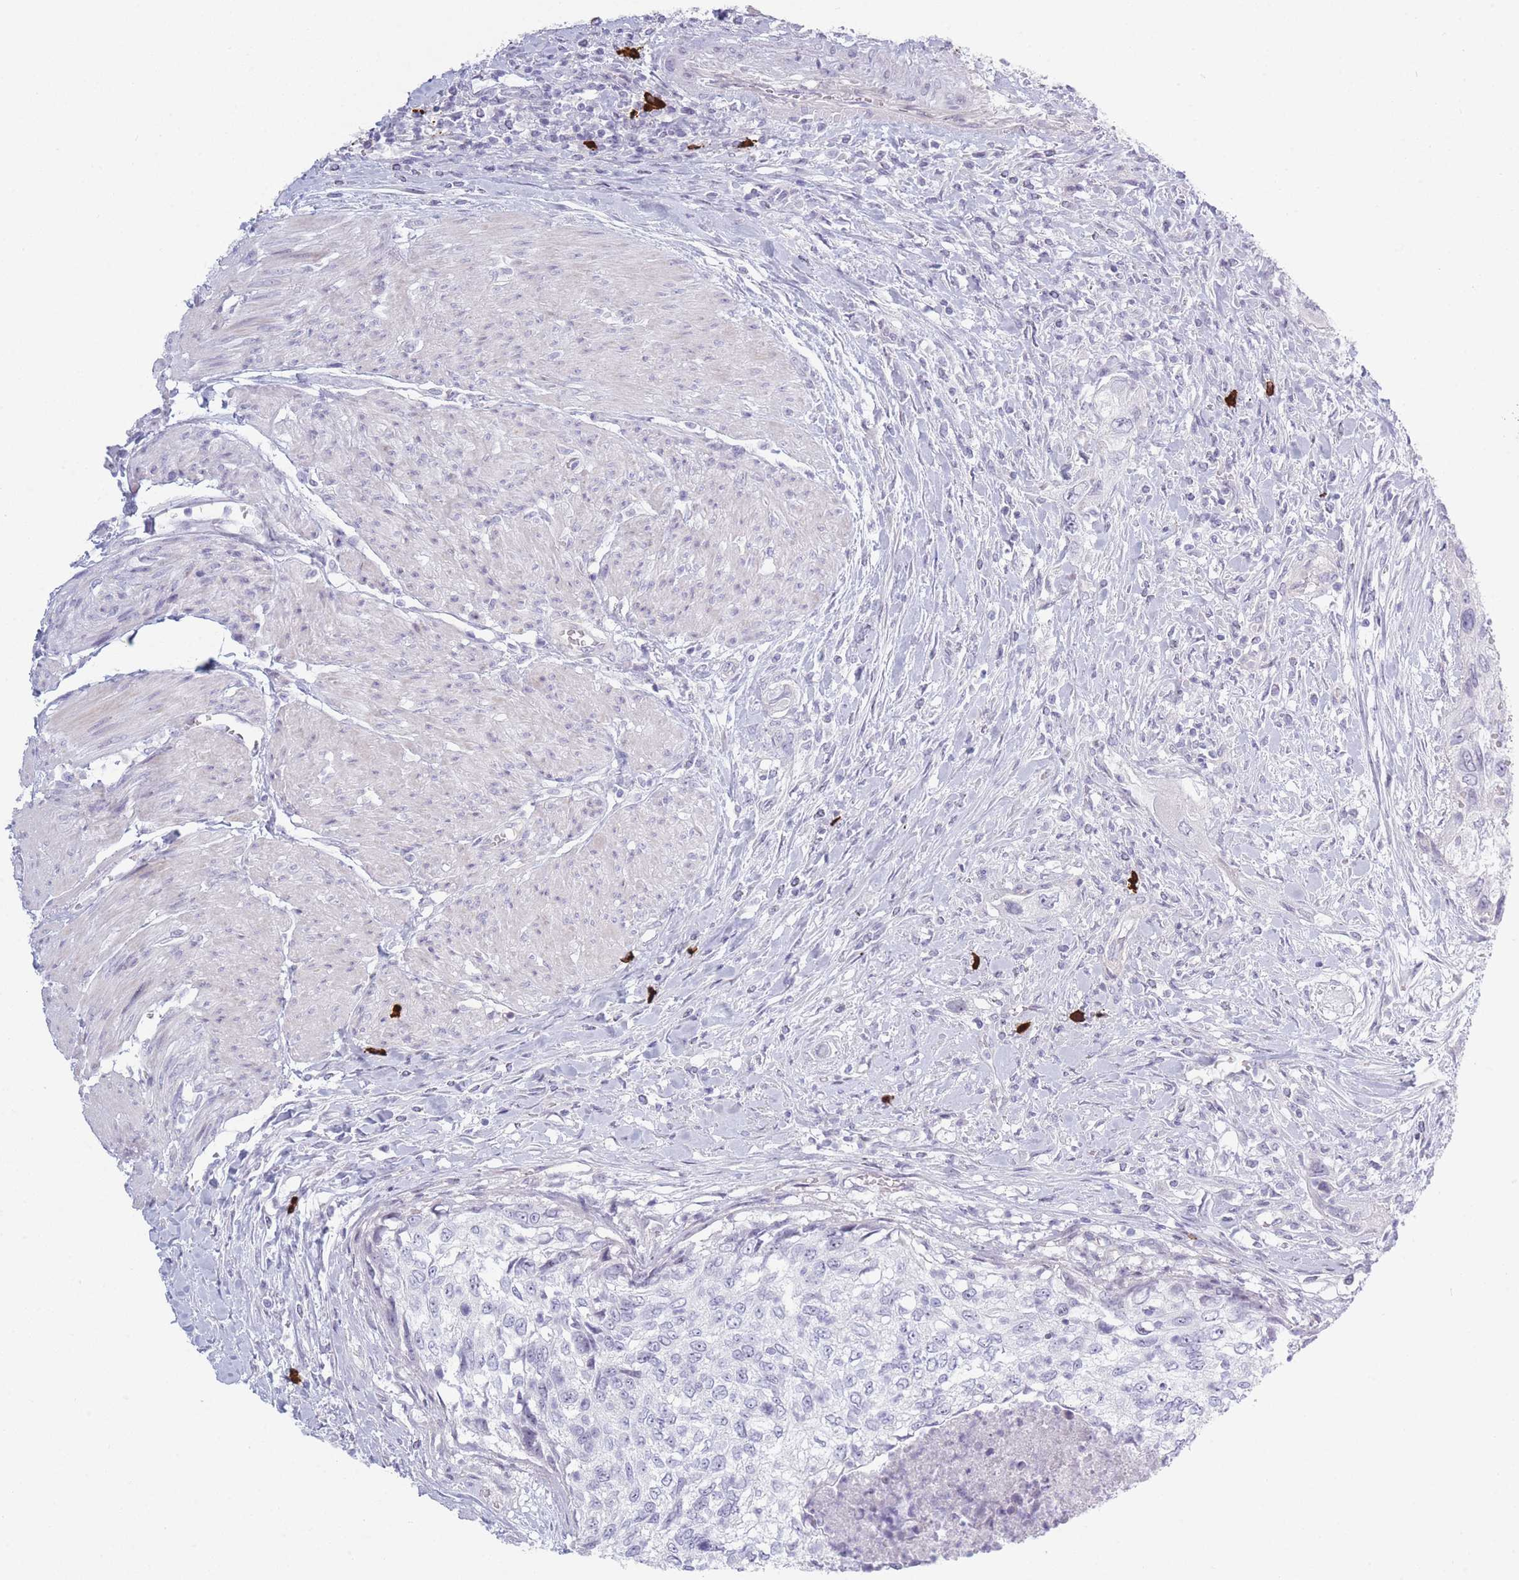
{"staining": {"intensity": "negative", "quantity": "none", "location": "none"}, "tissue": "urothelial cancer", "cell_type": "Tumor cells", "image_type": "cancer", "snomed": [{"axis": "morphology", "description": "Urothelial carcinoma, High grade"}, {"axis": "topography", "description": "Urinary bladder"}], "caption": "Tumor cells are negative for protein expression in human urothelial cancer.", "gene": "PLEKHG2", "patient": {"sex": "female", "age": 60}}